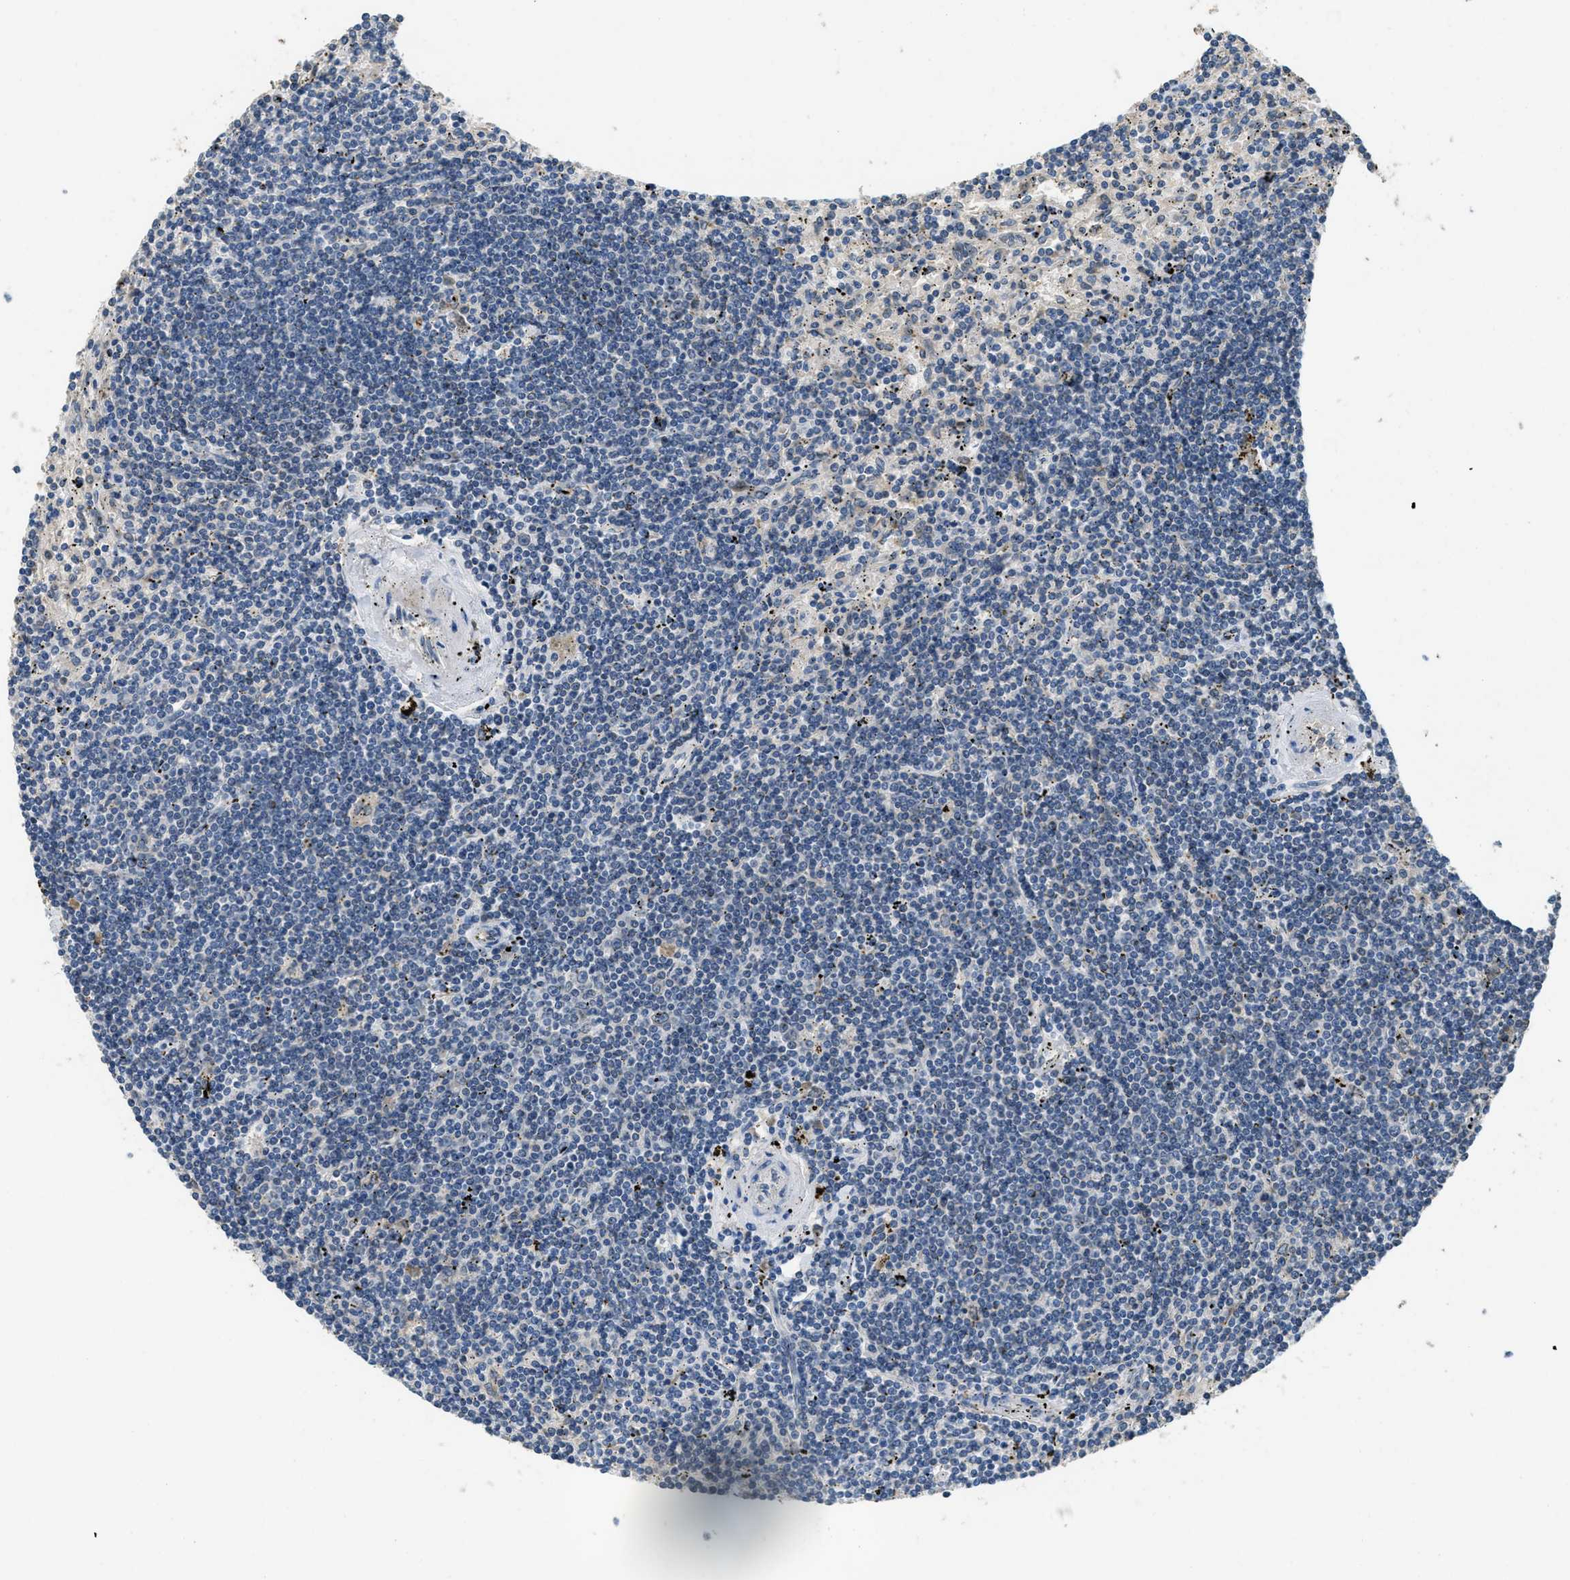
{"staining": {"intensity": "negative", "quantity": "none", "location": "none"}, "tissue": "lymphoma", "cell_type": "Tumor cells", "image_type": "cancer", "snomed": [{"axis": "morphology", "description": "Malignant lymphoma, non-Hodgkin's type, Low grade"}, {"axis": "topography", "description": "Spleen"}], "caption": "Immunohistochemistry micrograph of human lymphoma stained for a protein (brown), which displays no positivity in tumor cells.", "gene": "MPDU1", "patient": {"sex": "male", "age": 76}}